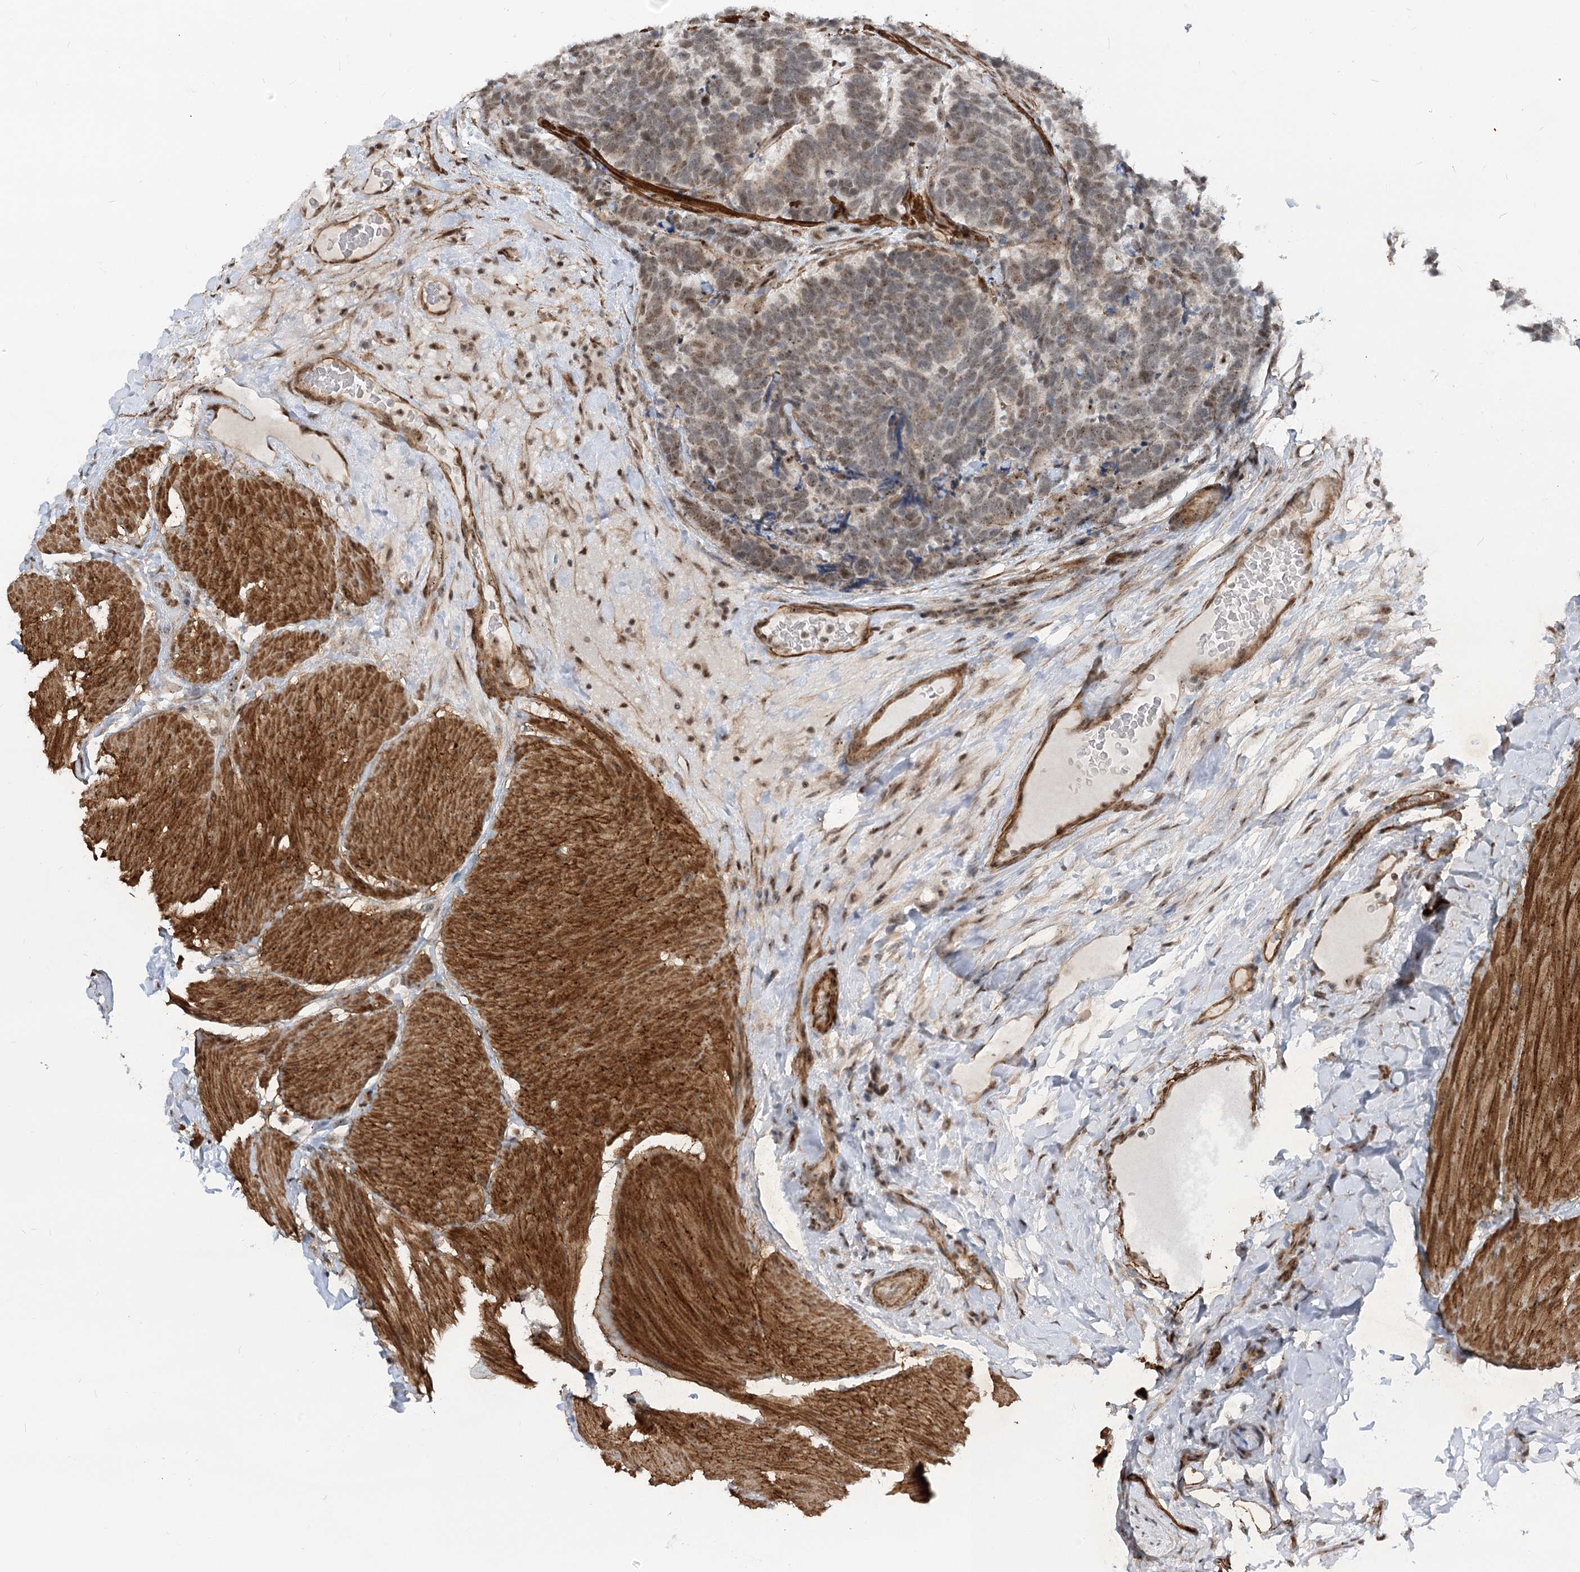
{"staining": {"intensity": "weak", "quantity": "25%-75%", "location": "cytoplasmic/membranous,nuclear"}, "tissue": "carcinoid", "cell_type": "Tumor cells", "image_type": "cancer", "snomed": [{"axis": "morphology", "description": "Carcinoma, NOS"}, {"axis": "morphology", "description": "Carcinoid, malignant, NOS"}, {"axis": "topography", "description": "Urinary bladder"}], "caption": "DAB (3,3'-diaminobenzidine) immunohistochemical staining of carcinoid shows weak cytoplasmic/membranous and nuclear protein positivity in about 25%-75% of tumor cells.", "gene": "GNL3L", "patient": {"sex": "male", "age": 57}}